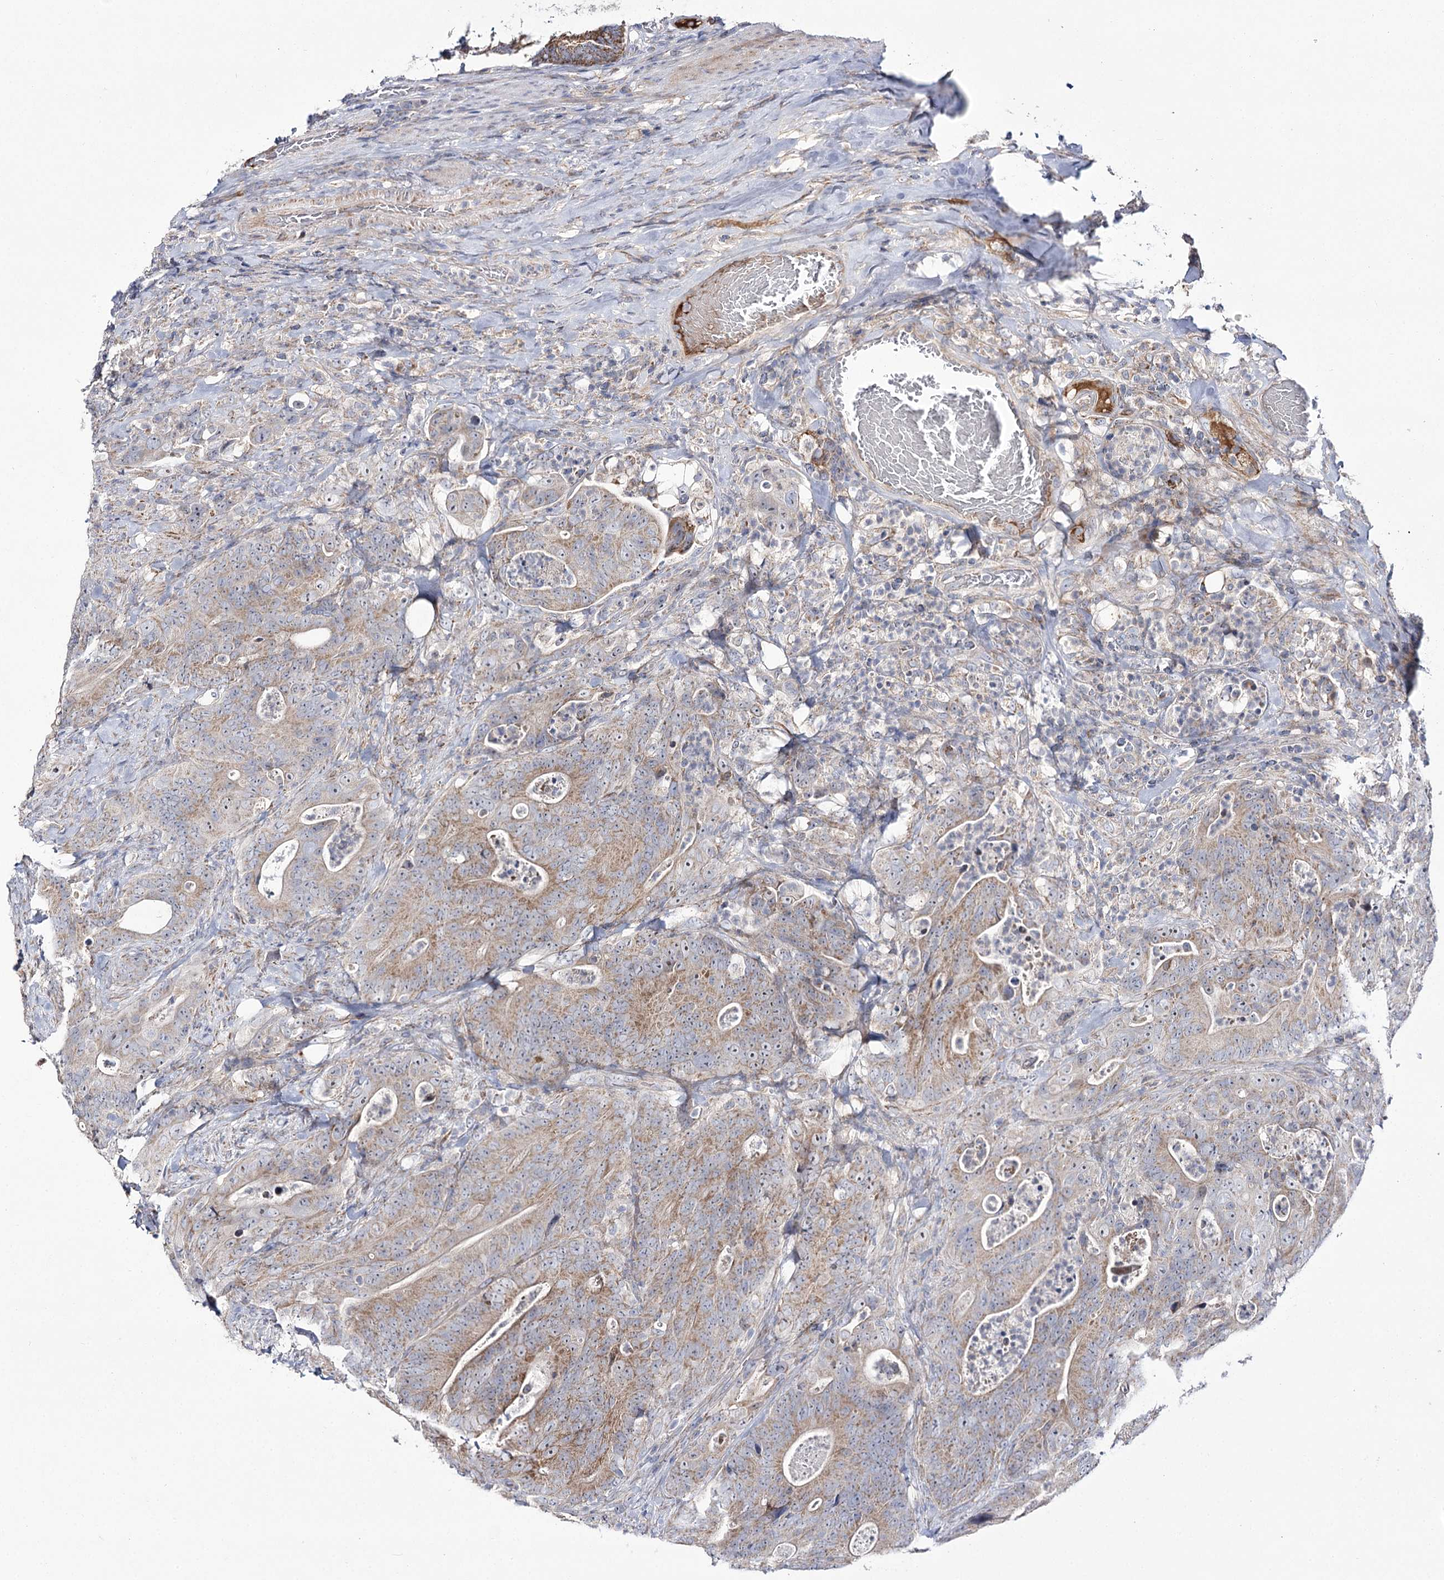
{"staining": {"intensity": "moderate", "quantity": ">75%", "location": "cytoplasmic/membranous"}, "tissue": "colorectal cancer", "cell_type": "Tumor cells", "image_type": "cancer", "snomed": [{"axis": "morphology", "description": "Normal tissue, NOS"}, {"axis": "topography", "description": "Colon"}], "caption": "A histopathology image of human colorectal cancer stained for a protein exhibits moderate cytoplasmic/membranous brown staining in tumor cells.", "gene": "NADK2", "patient": {"sex": "female", "age": 82}}